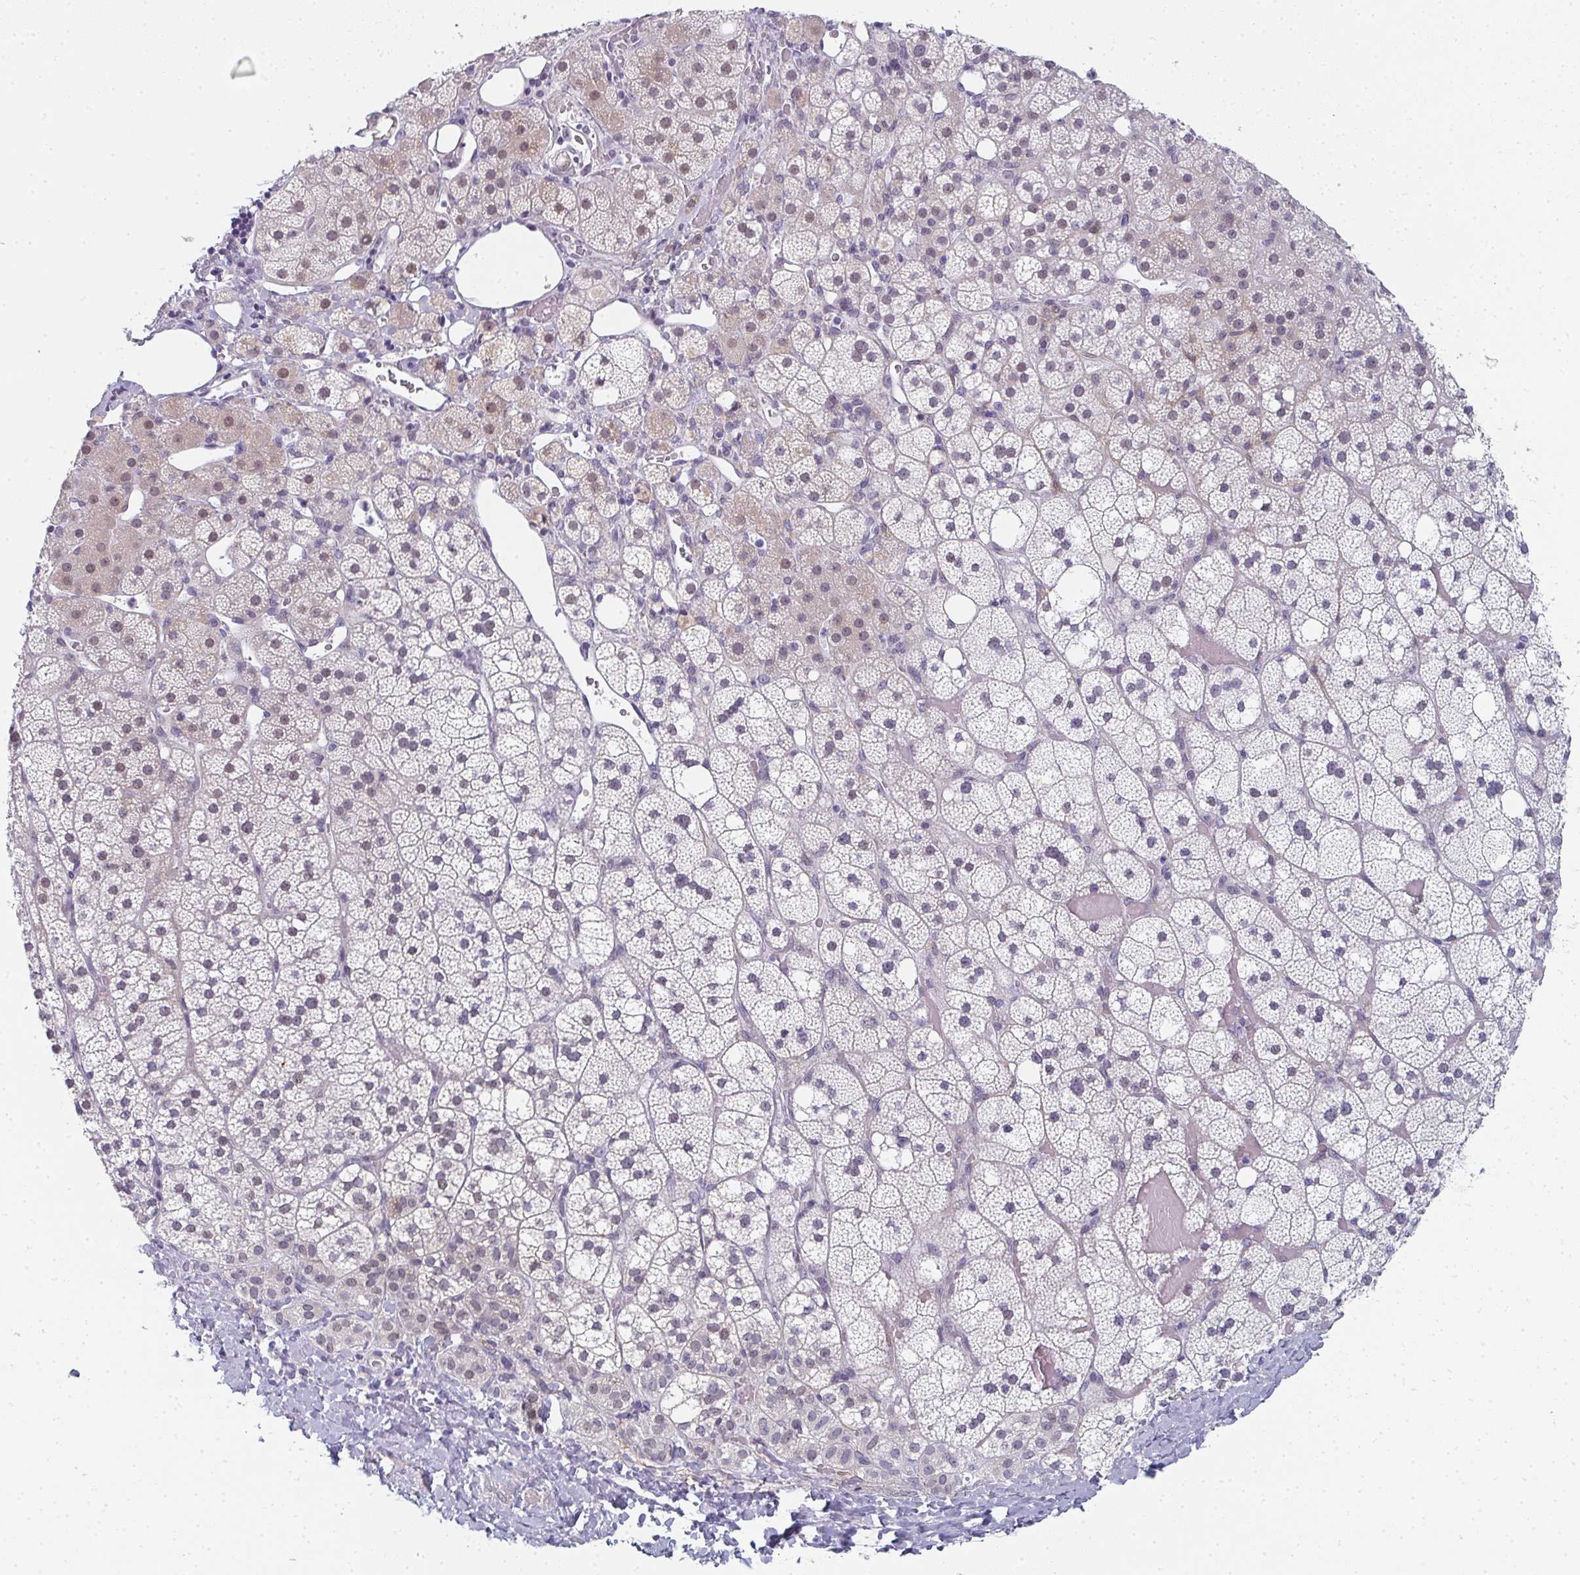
{"staining": {"intensity": "moderate", "quantity": "<25%", "location": "cytoplasmic/membranous,nuclear"}, "tissue": "adrenal gland", "cell_type": "Glandular cells", "image_type": "normal", "snomed": [{"axis": "morphology", "description": "Normal tissue, NOS"}, {"axis": "topography", "description": "Adrenal gland"}], "caption": "A low amount of moderate cytoplasmic/membranous,nuclear expression is seen in about <25% of glandular cells in benign adrenal gland. Nuclei are stained in blue.", "gene": "PYCR3", "patient": {"sex": "male", "age": 53}}